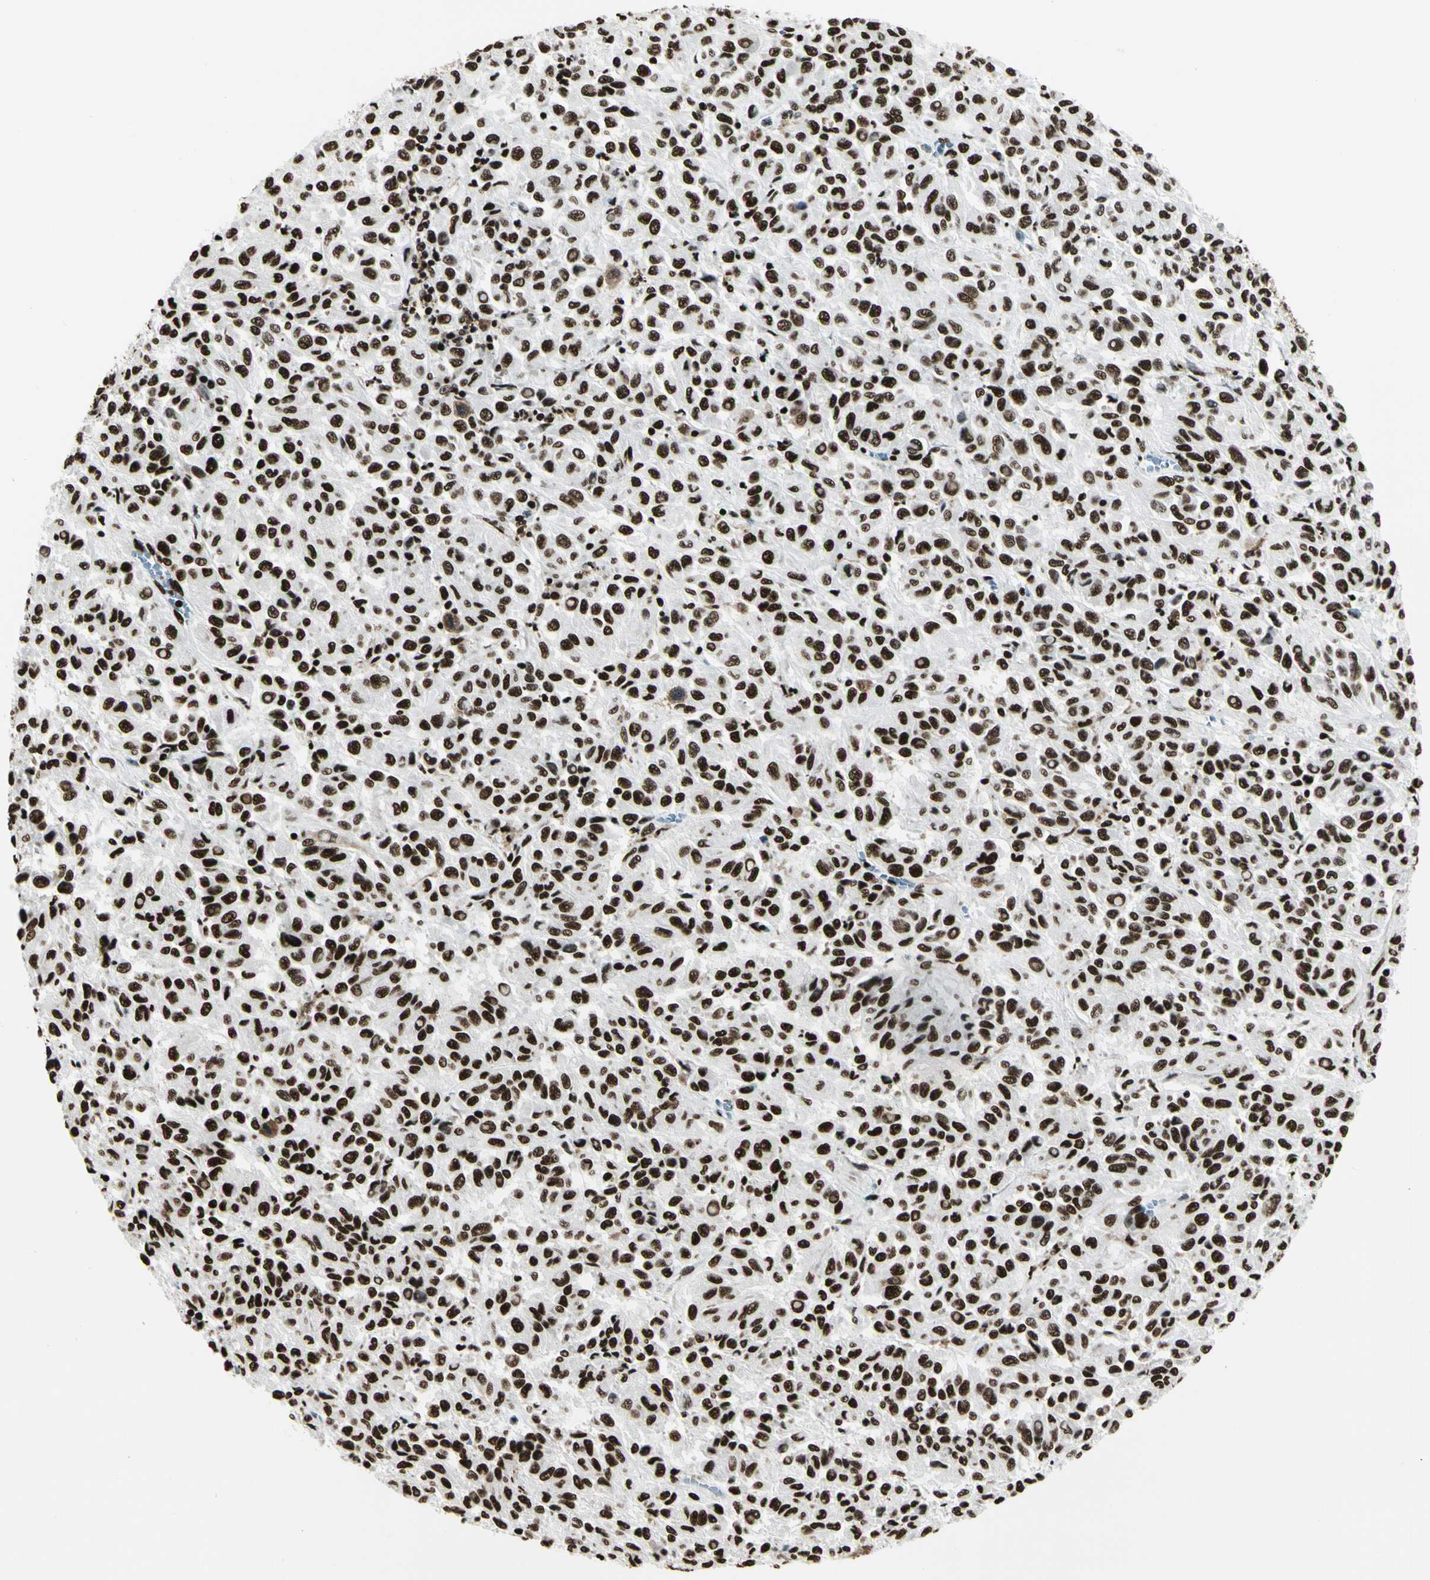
{"staining": {"intensity": "strong", "quantity": ">75%", "location": "nuclear"}, "tissue": "melanoma", "cell_type": "Tumor cells", "image_type": "cancer", "snomed": [{"axis": "morphology", "description": "Malignant melanoma, Metastatic site"}, {"axis": "topography", "description": "Lung"}], "caption": "The histopathology image reveals immunohistochemical staining of melanoma. There is strong nuclear positivity is present in about >75% of tumor cells. The staining is performed using DAB brown chromogen to label protein expression. The nuclei are counter-stained blue using hematoxylin.", "gene": "CCAR1", "patient": {"sex": "male", "age": 64}}